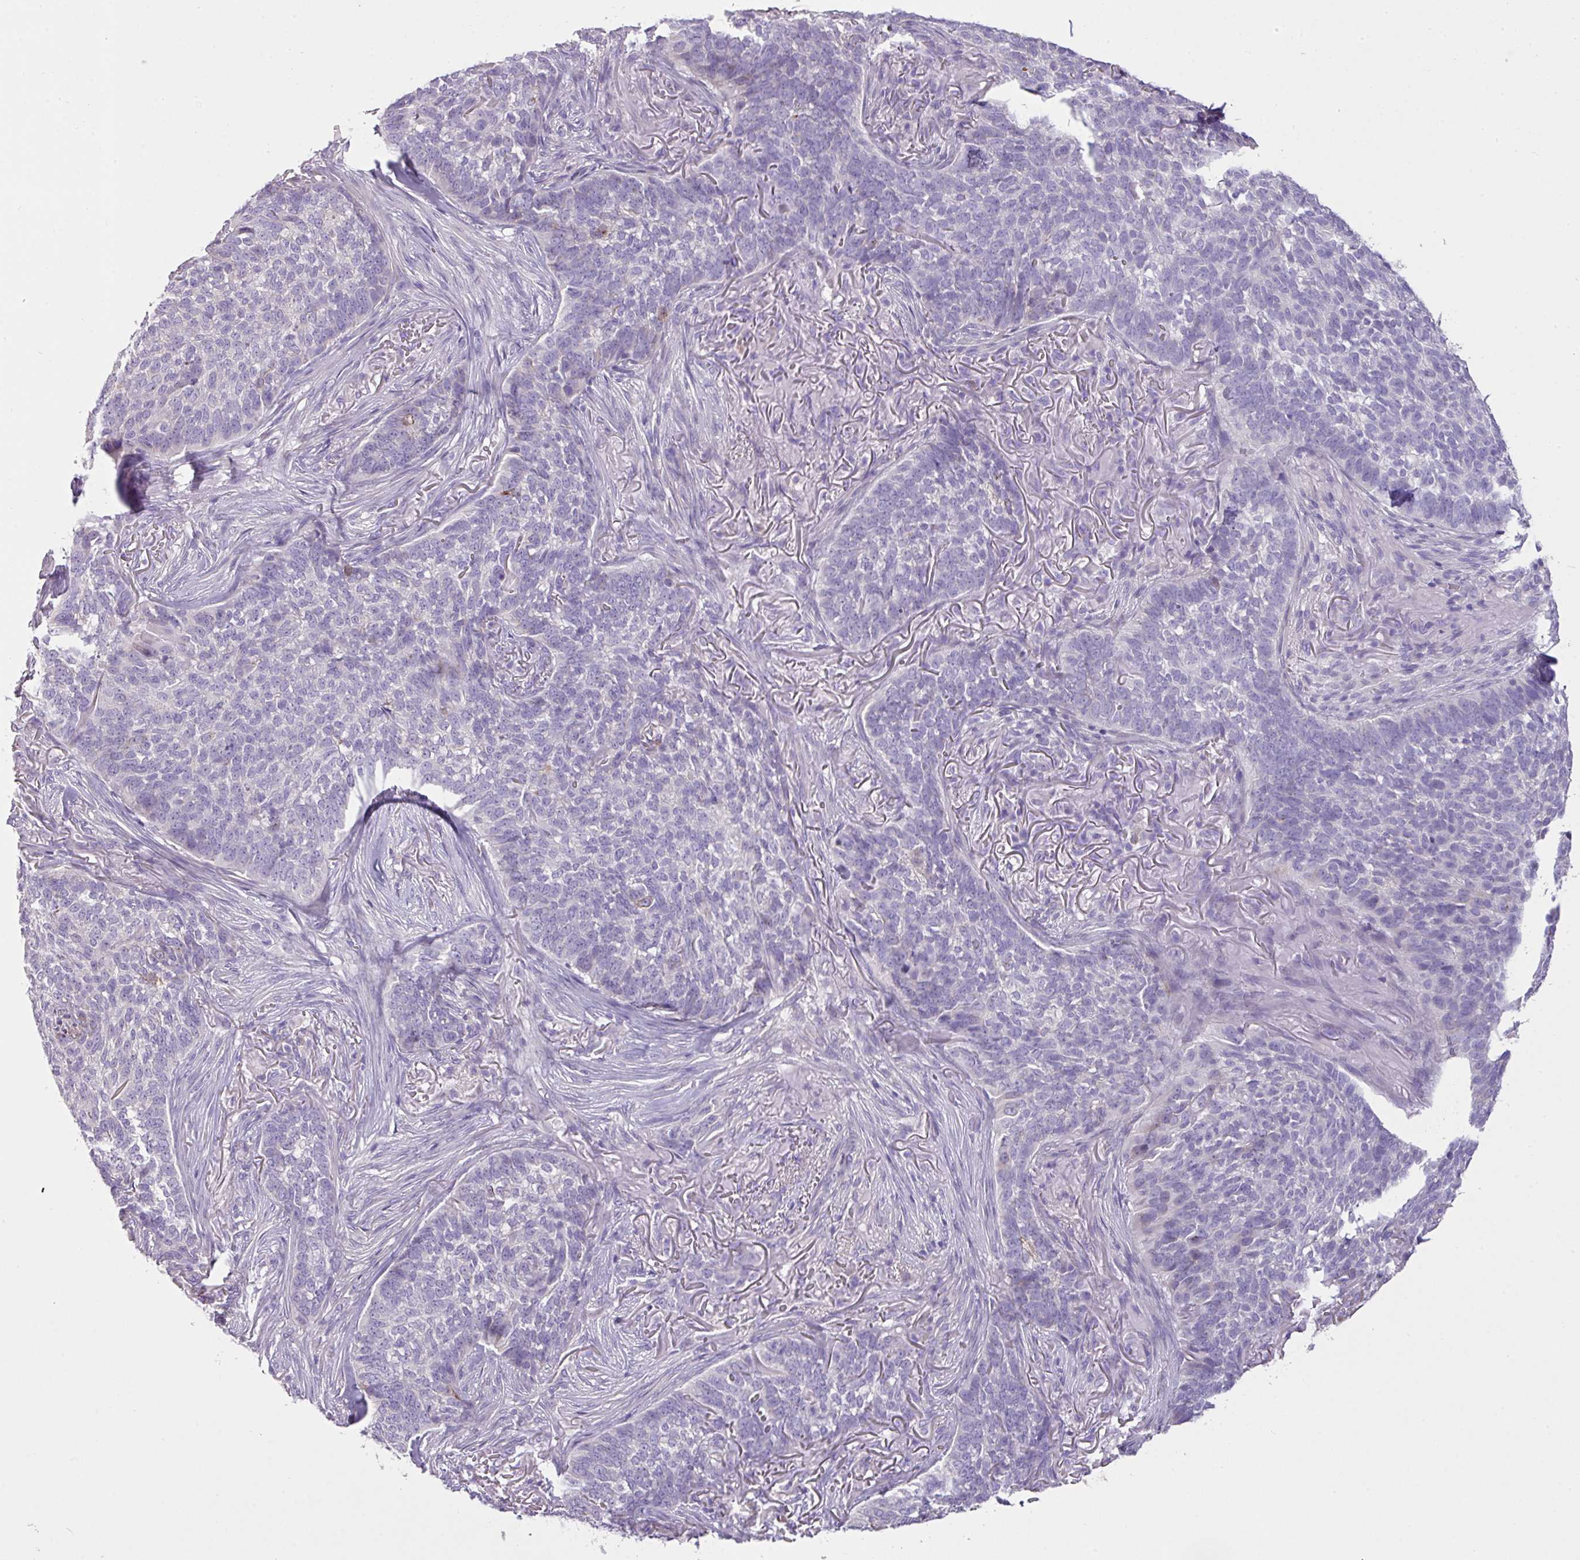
{"staining": {"intensity": "negative", "quantity": "none", "location": "none"}, "tissue": "skin cancer", "cell_type": "Tumor cells", "image_type": "cancer", "snomed": [{"axis": "morphology", "description": "Basal cell carcinoma"}, {"axis": "topography", "description": "Skin"}], "caption": "IHC image of human skin basal cell carcinoma stained for a protein (brown), which demonstrates no expression in tumor cells.", "gene": "OR6C6", "patient": {"sex": "male", "age": 85}}